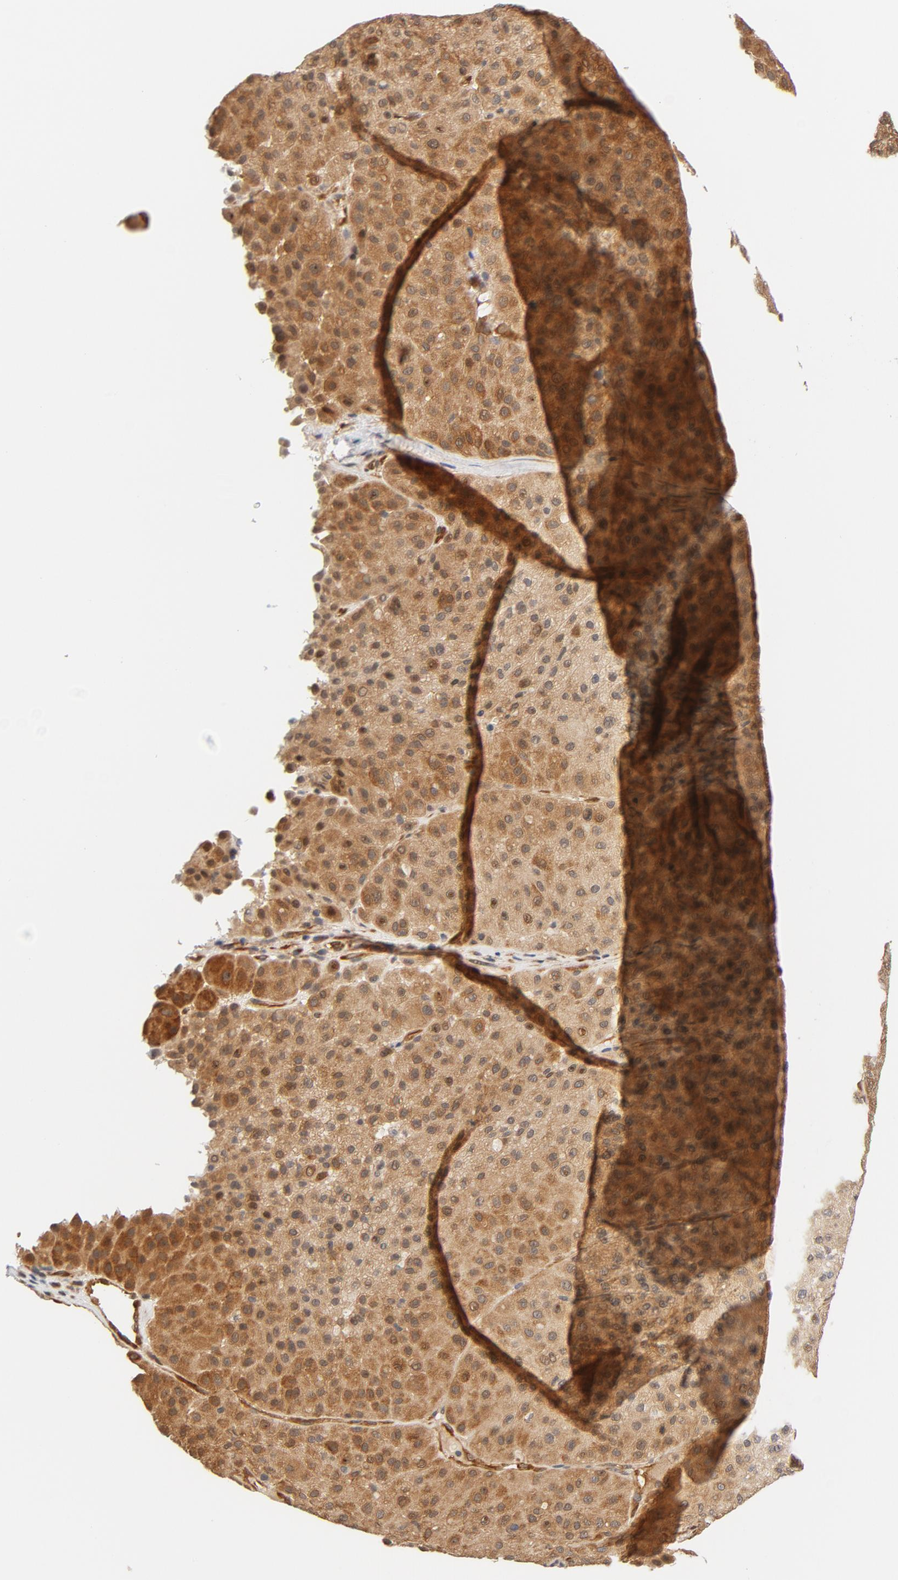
{"staining": {"intensity": "moderate", "quantity": ">75%", "location": "cytoplasmic/membranous"}, "tissue": "melanoma", "cell_type": "Tumor cells", "image_type": "cancer", "snomed": [{"axis": "morphology", "description": "Normal tissue, NOS"}, {"axis": "morphology", "description": "Malignant melanoma, Metastatic site"}, {"axis": "topography", "description": "Skin"}], "caption": "Immunohistochemistry (IHC) (DAB (3,3'-diaminobenzidine)) staining of melanoma demonstrates moderate cytoplasmic/membranous protein positivity in approximately >75% of tumor cells.", "gene": "EIF4E", "patient": {"sex": "male", "age": 41}}